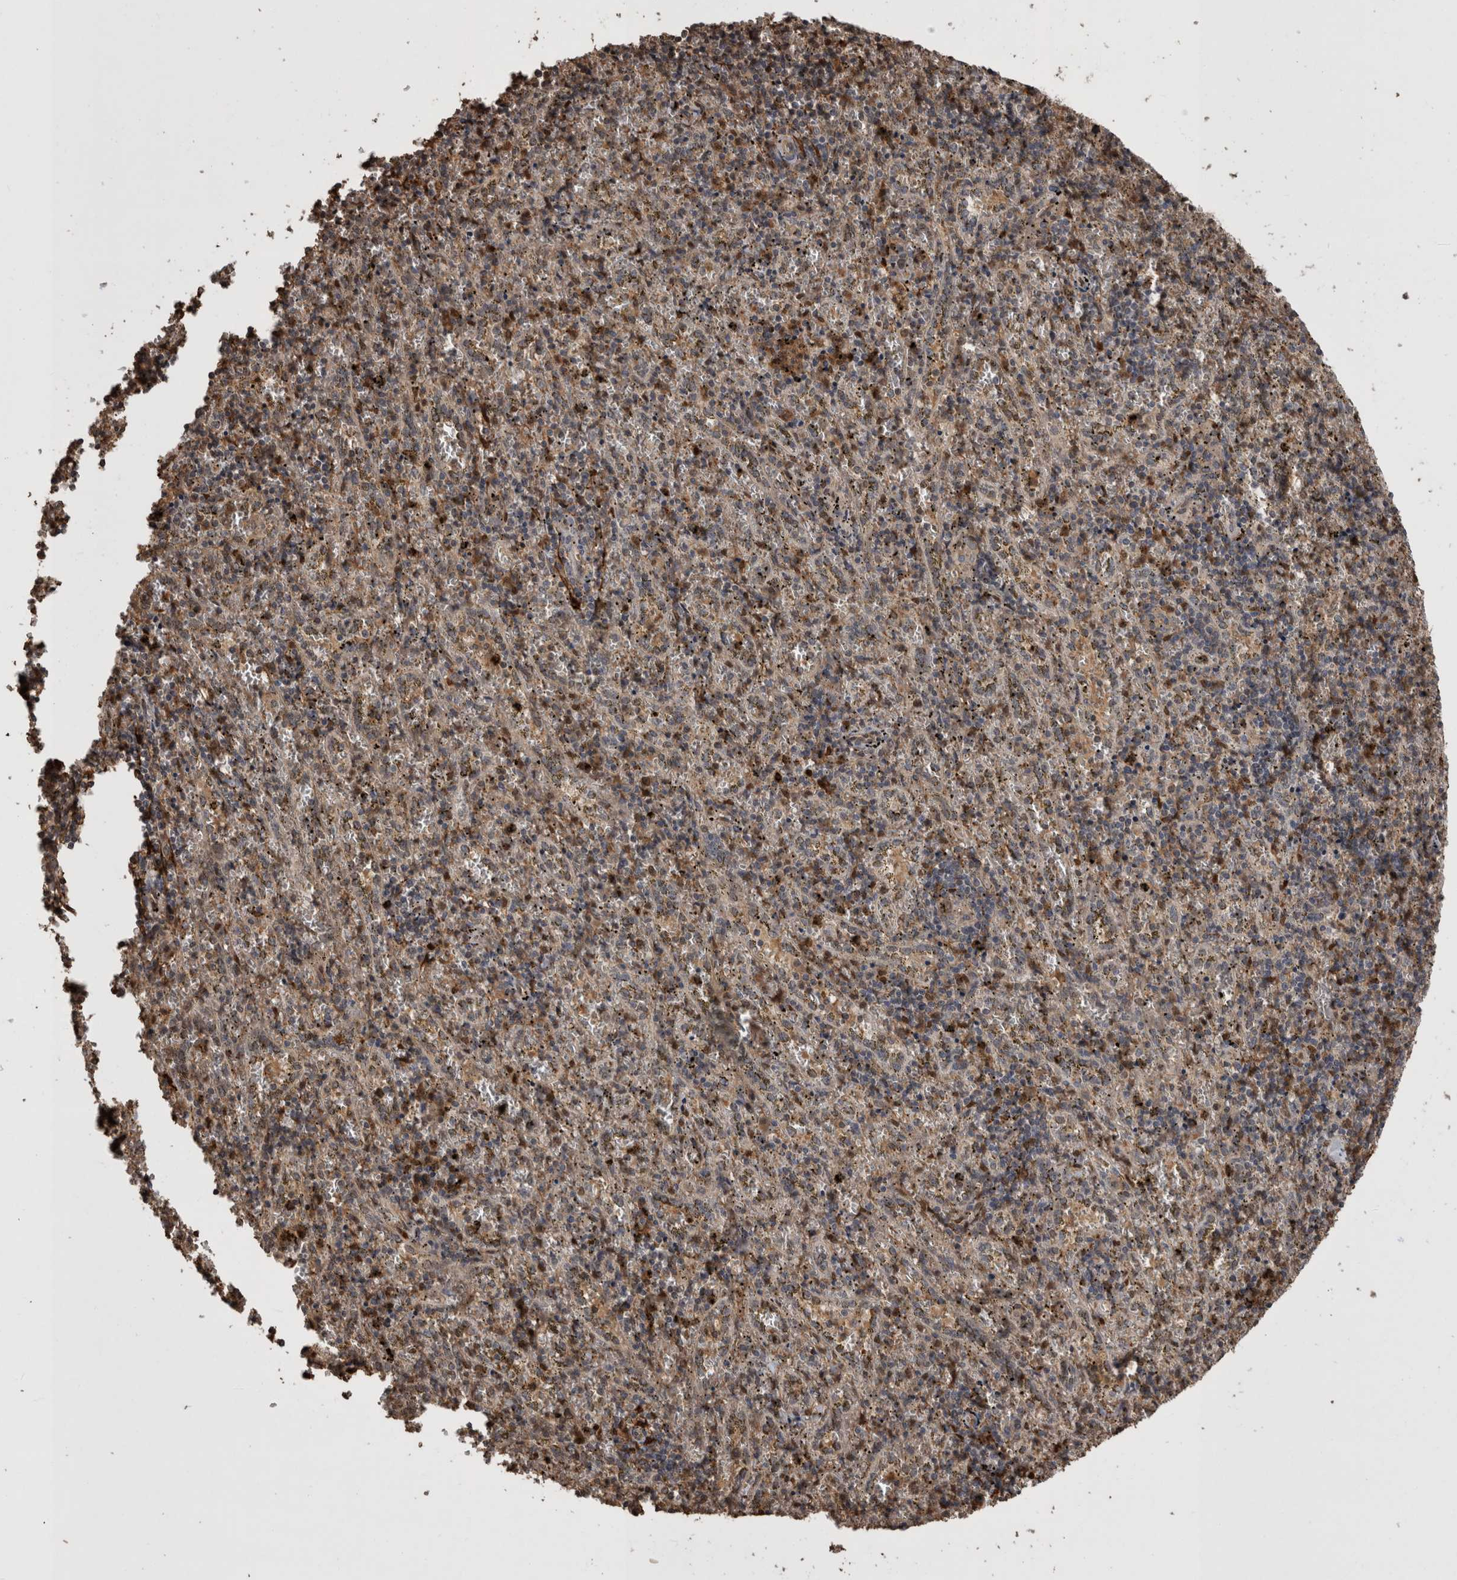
{"staining": {"intensity": "moderate", "quantity": "<25%", "location": "cytoplasmic/membranous,nuclear"}, "tissue": "spleen", "cell_type": "Cells in red pulp", "image_type": "normal", "snomed": [{"axis": "morphology", "description": "Normal tissue, NOS"}, {"axis": "topography", "description": "Spleen"}], "caption": "Moderate cytoplasmic/membranous,nuclear protein positivity is appreciated in approximately <25% of cells in red pulp in spleen.", "gene": "LXN", "patient": {"sex": "male", "age": 11}}